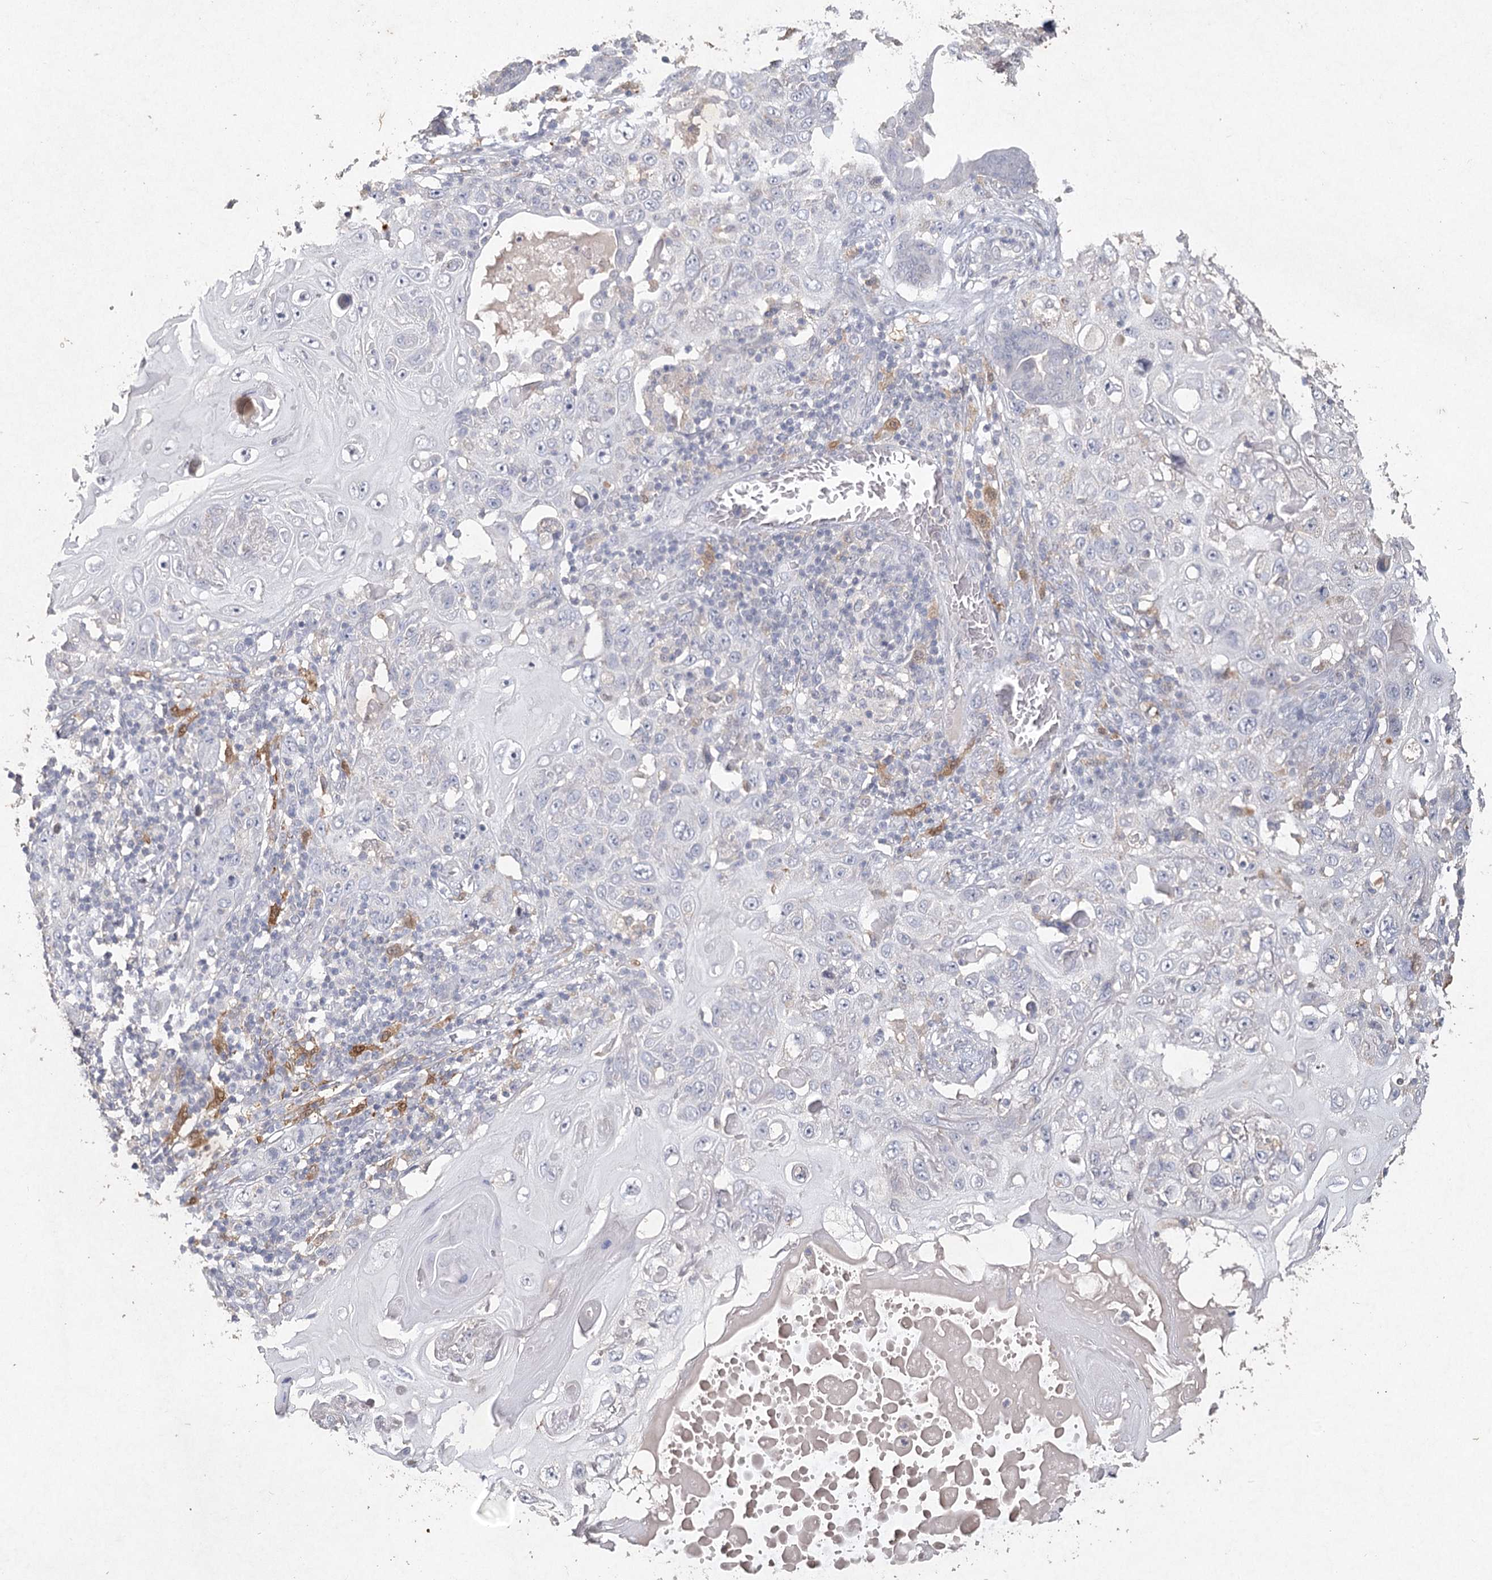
{"staining": {"intensity": "negative", "quantity": "none", "location": "none"}, "tissue": "skin cancer", "cell_type": "Tumor cells", "image_type": "cancer", "snomed": [{"axis": "morphology", "description": "Squamous cell carcinoma, NOS"}, {"axis": "topography", "description": "Skin"}], "caption": "The micrograph reveals no significant positivity in tumor cells of skin cancer (squamous cell carcinoma). The staining was performed using DAB (3,3'-diaminobenzidine) to visualize the protein expression in brown, while the nuclei were stained in blue with hematoxylin (Magnification: 20x).", "gene": "ARSI", "patient": {"sex": "female", "age": 88}}